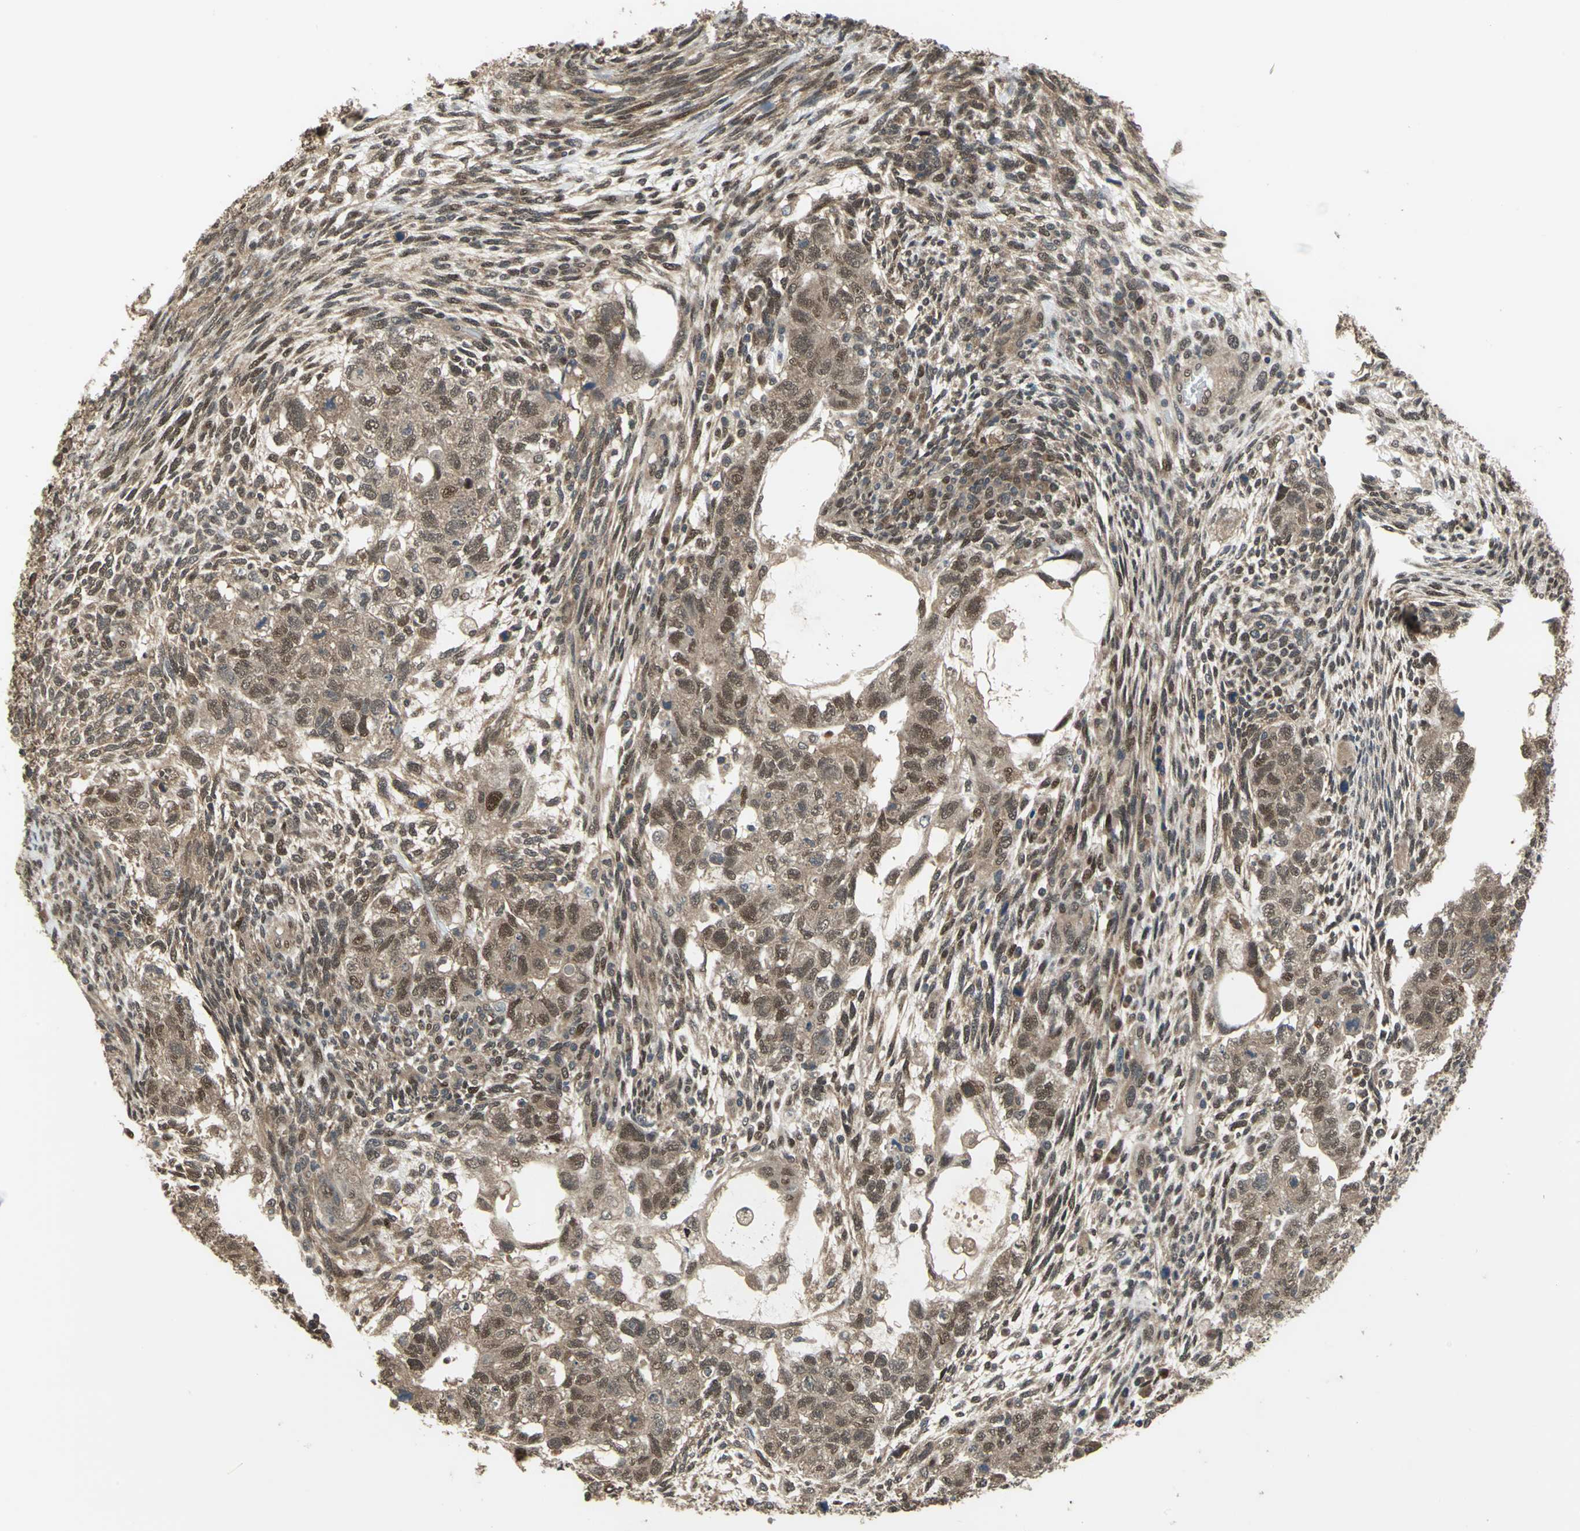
{"staining": {"intensity": "moderate", "quantity": ">75%", "location": "cytoplasmic/membranous,nuclear"}, "tissue": "testis cancer", "cell_type": "Tumor cells", "image_type": "cancer", "snomed": [{"axis": "morphology", "description": "Normal tissue, NOS"}, {"axis": "morphology", "description": "Carcinoma, Embryonal, NOS"}, {"axis": "topography", "description": "Testis"}], "caption": "Human testis cancer stained with a brown dye displays moderate cytoplasmic/membranous and nuclear positive staining in approximately >75% of tumor cells.", "gene": "COPS5", "patient": {"sex": "male", "age": 36}}